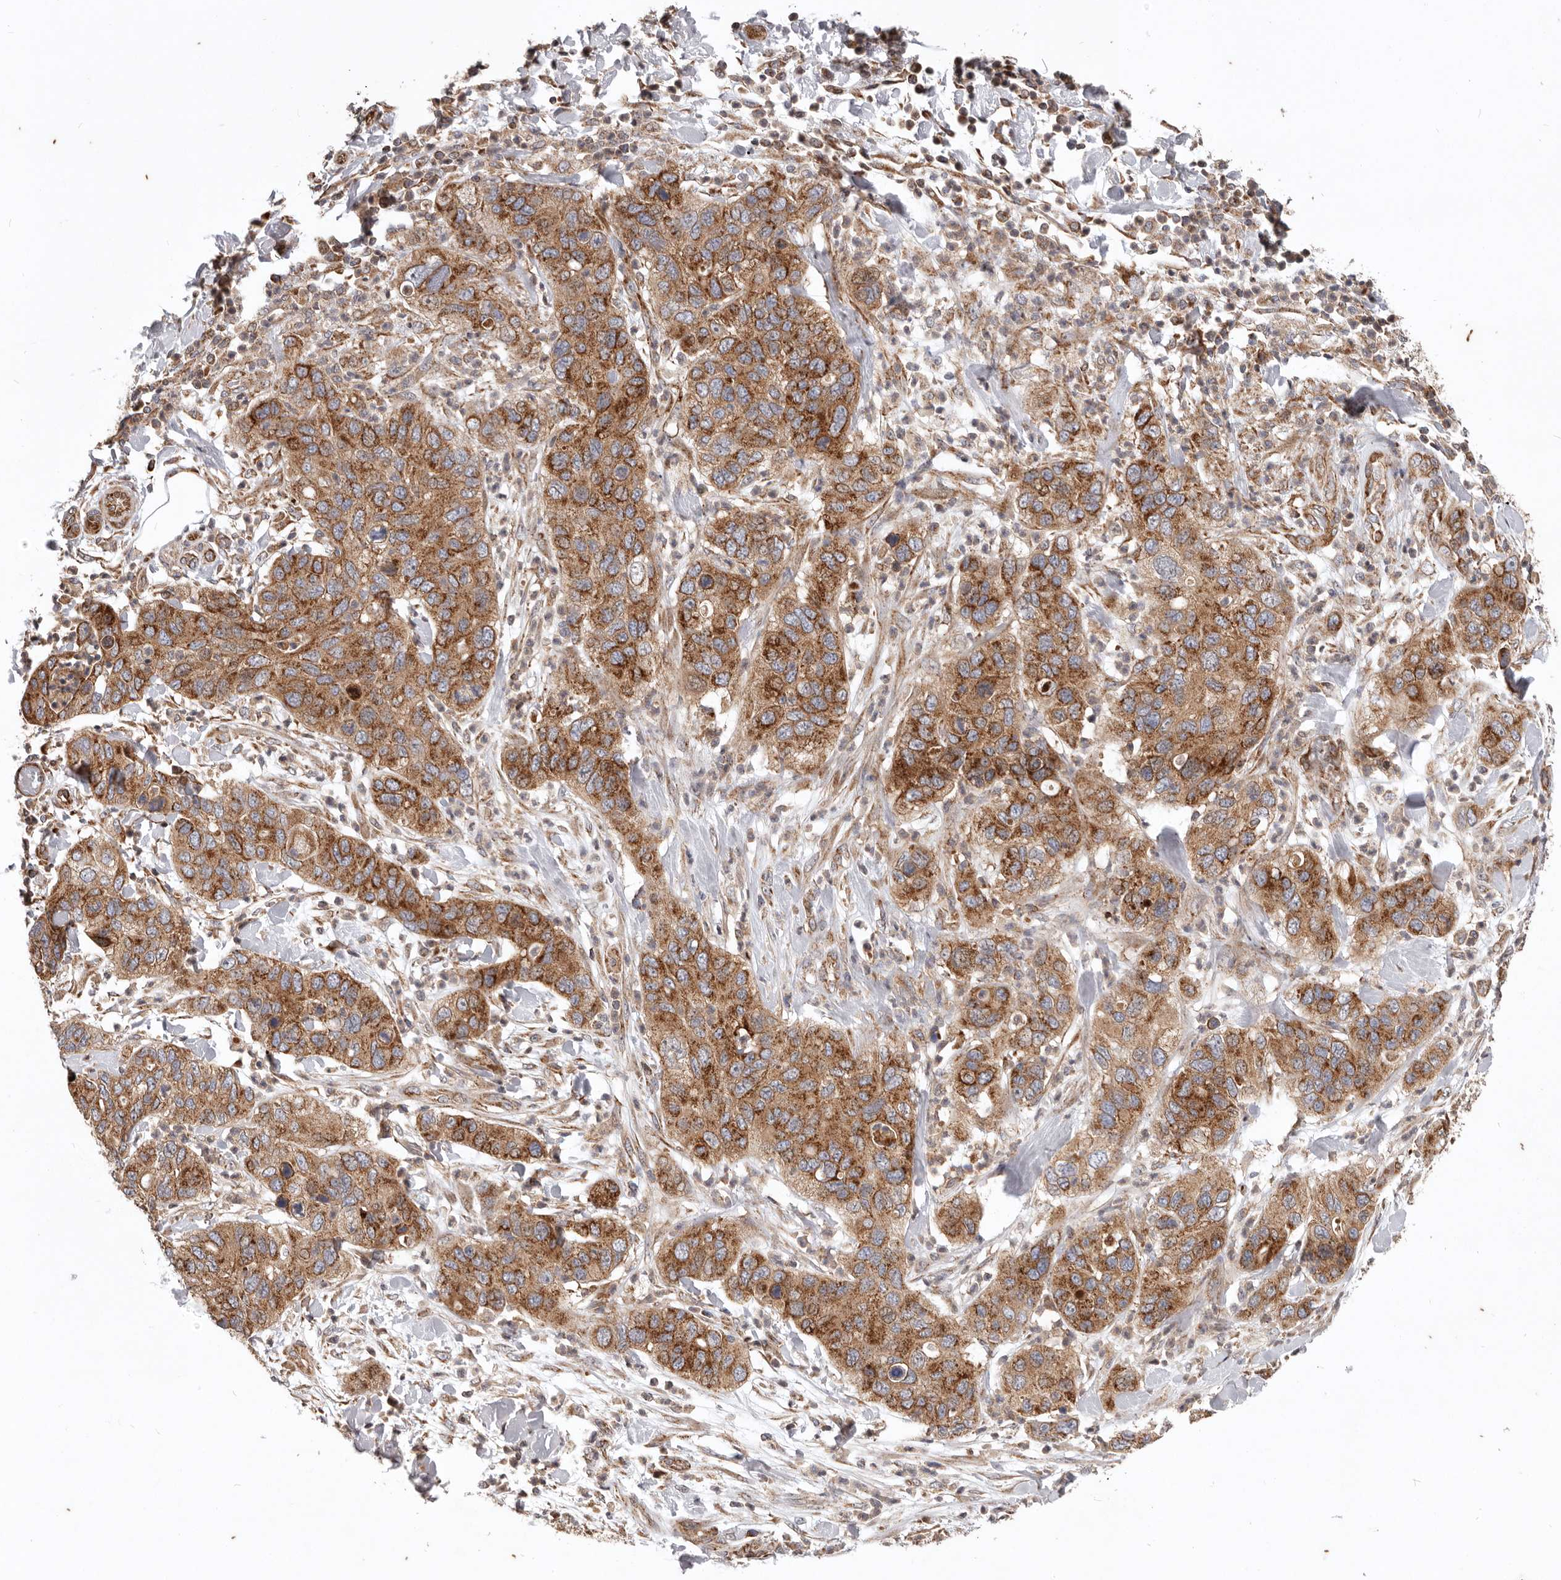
{"staining": {"intensity": "strong", "quantity": ">75%", "location": "cytoplasmic/membranous"}, "tissue": "pancreatic cancer", "cell_type": "Tumor cells", "image_type": "cancer", "snomed": [{"axis": "morphology", "description": "Adenocarcinoma, NOS"}, {"axis": "topography", "description": "Pancreas"}], "caption": "Adenocarcinoma (pancreatic) was stained to show a protein in brown. There is high levels of strong cytoplasmic/membranous staining in about >75% of tumor cells. The protein is shown in brown color, while the nuclei are stained blue.", "gene": "MRPS10", "patient": {"sex": "female", "age": 71}}